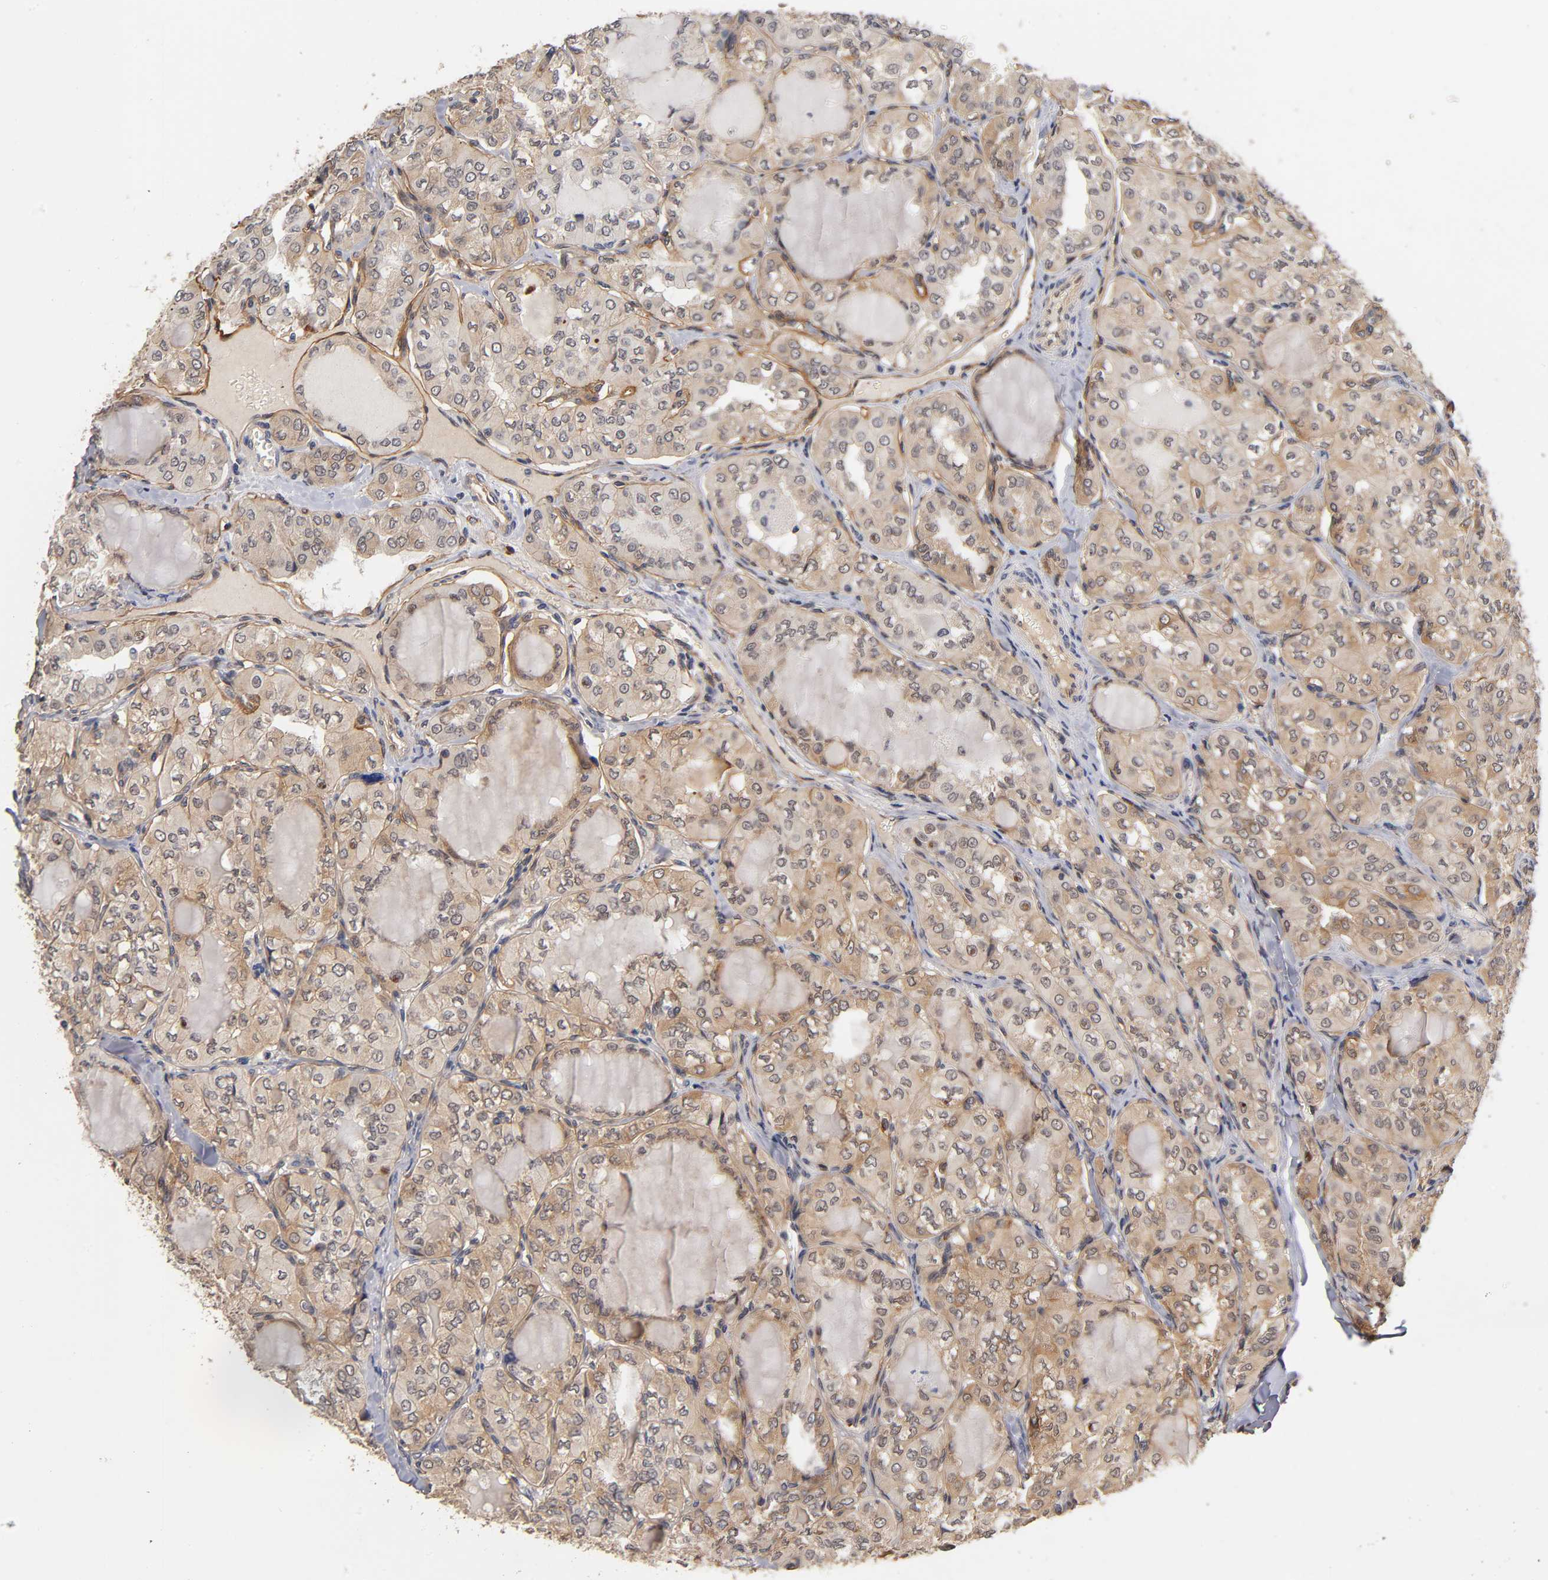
{"staining": {"intensity": "moderate", "quantity": ">75%", "location": "cytoplasmic/membranous"}, "tissue": "thyroid cancer", "cell_type": "Tumor cells", "image_type": "cancer", "snomed": [{"axis": "morphology", "description": "Papillary adenocarcinoma, NOS"}, {"axis": "topography", "description": "Thyroid gland"}], "caption": "IHC photomicrograph of neoplastic tissue: thyroid cancer stained using immunohistochemistry displays medium levels of moderate protein expression localized specifically in the cytoplasmic/membranous of tumor cells, appearing as a cytoplasmic/membranous brown color.", "gene": "LAMB1", "patient": {"sex": "male", "age": 20}}